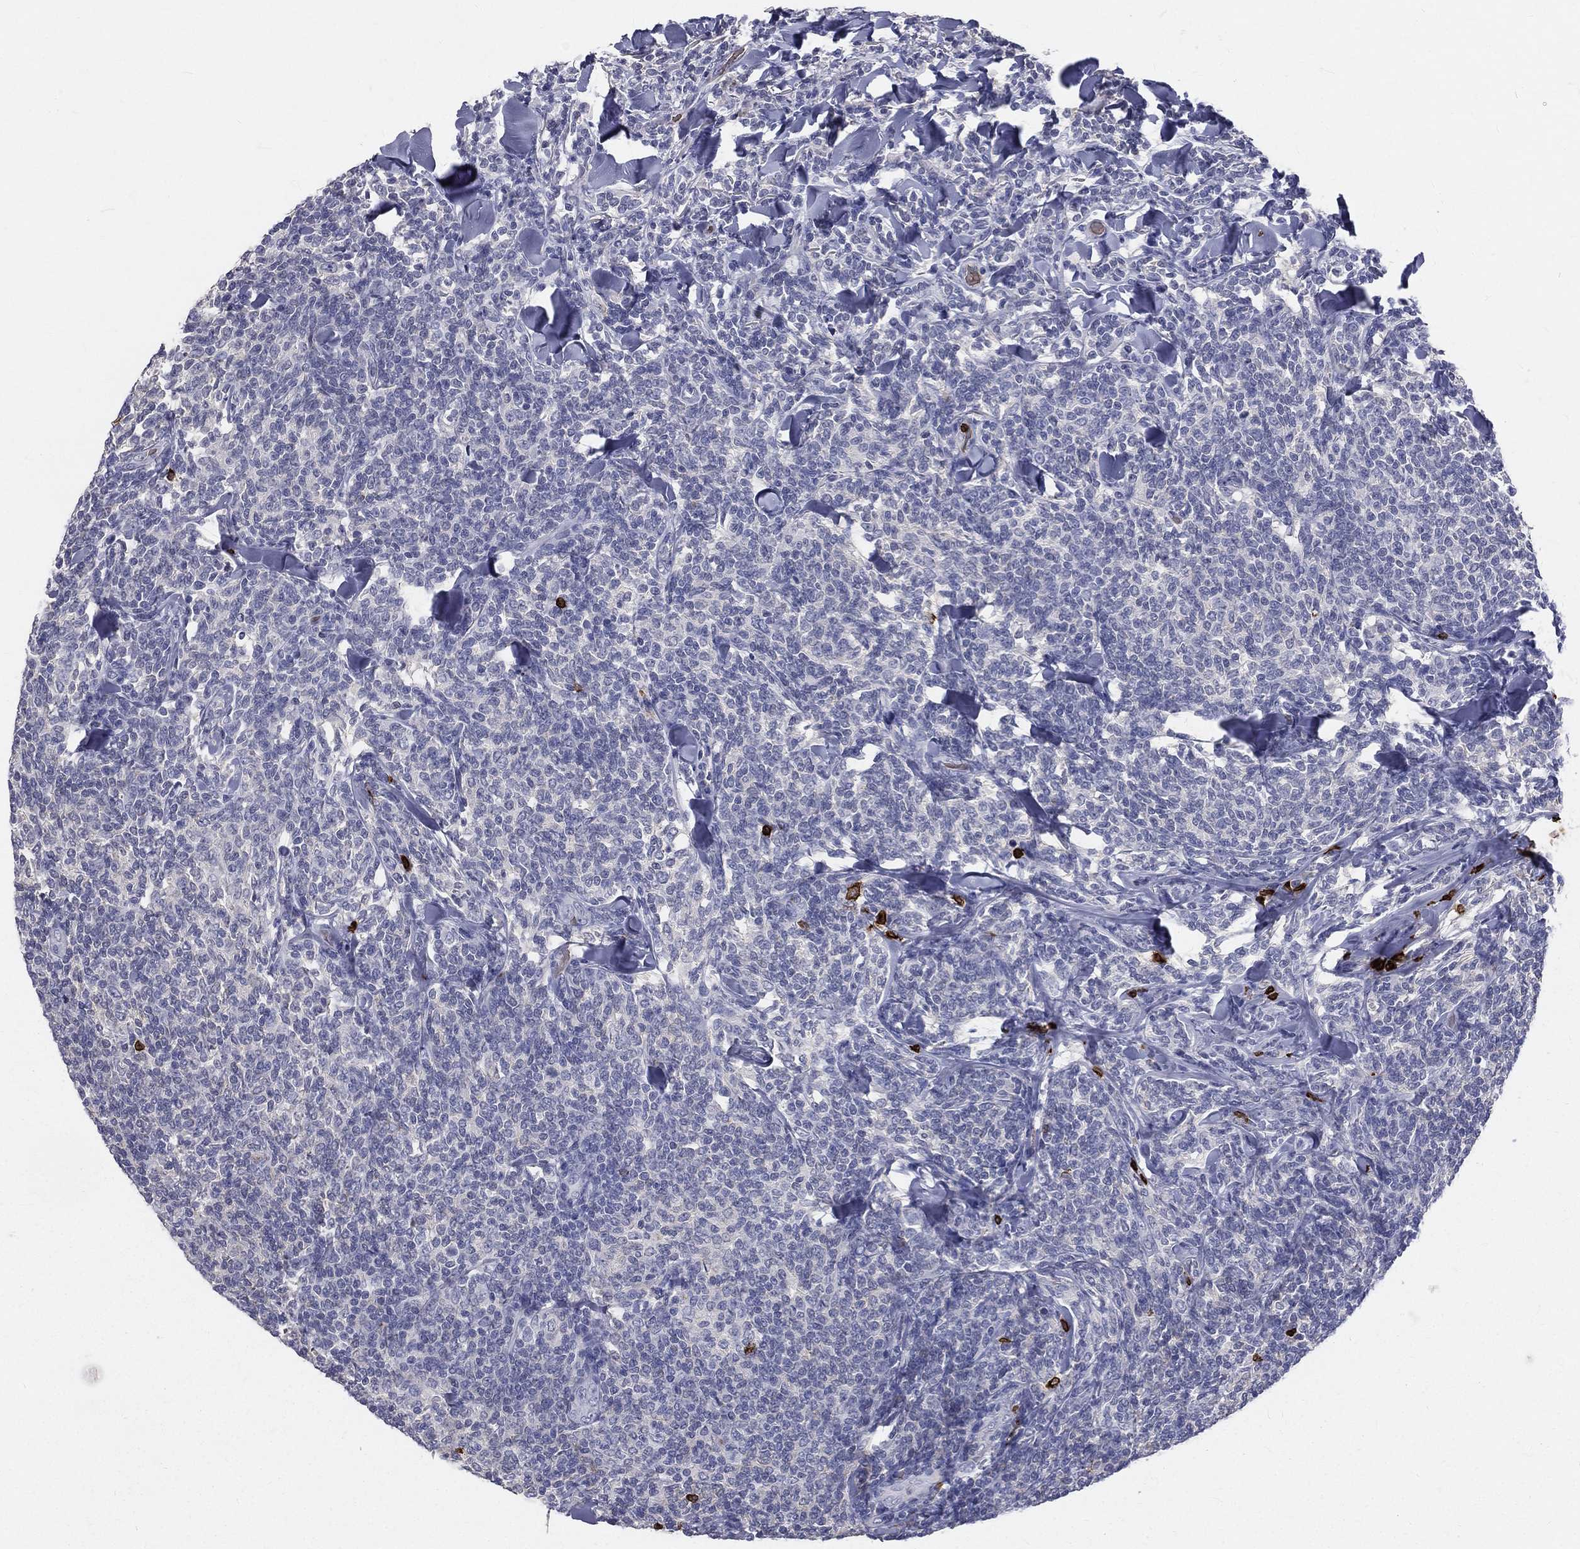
{"staining": {"intensity": "negative", "quantity": "none", "location": "none"}, "tissue": "lymphoma", "cell_type": "Tumor cells", "image_type": "cancer", "snomed": [{"axis": "morphology", "description": "Malignant lymphoma, non-Hodgkin's type, Low grade"}, {"axis": "topography", "description": "Lymph node"}], "caption": "An immunohistochemistry photomicrograph of lymphoma is shown. There is no staining in tumor cells of lymphoma.", "gene": "CTSW", "patient": {"sex": "female", "age": 56}}